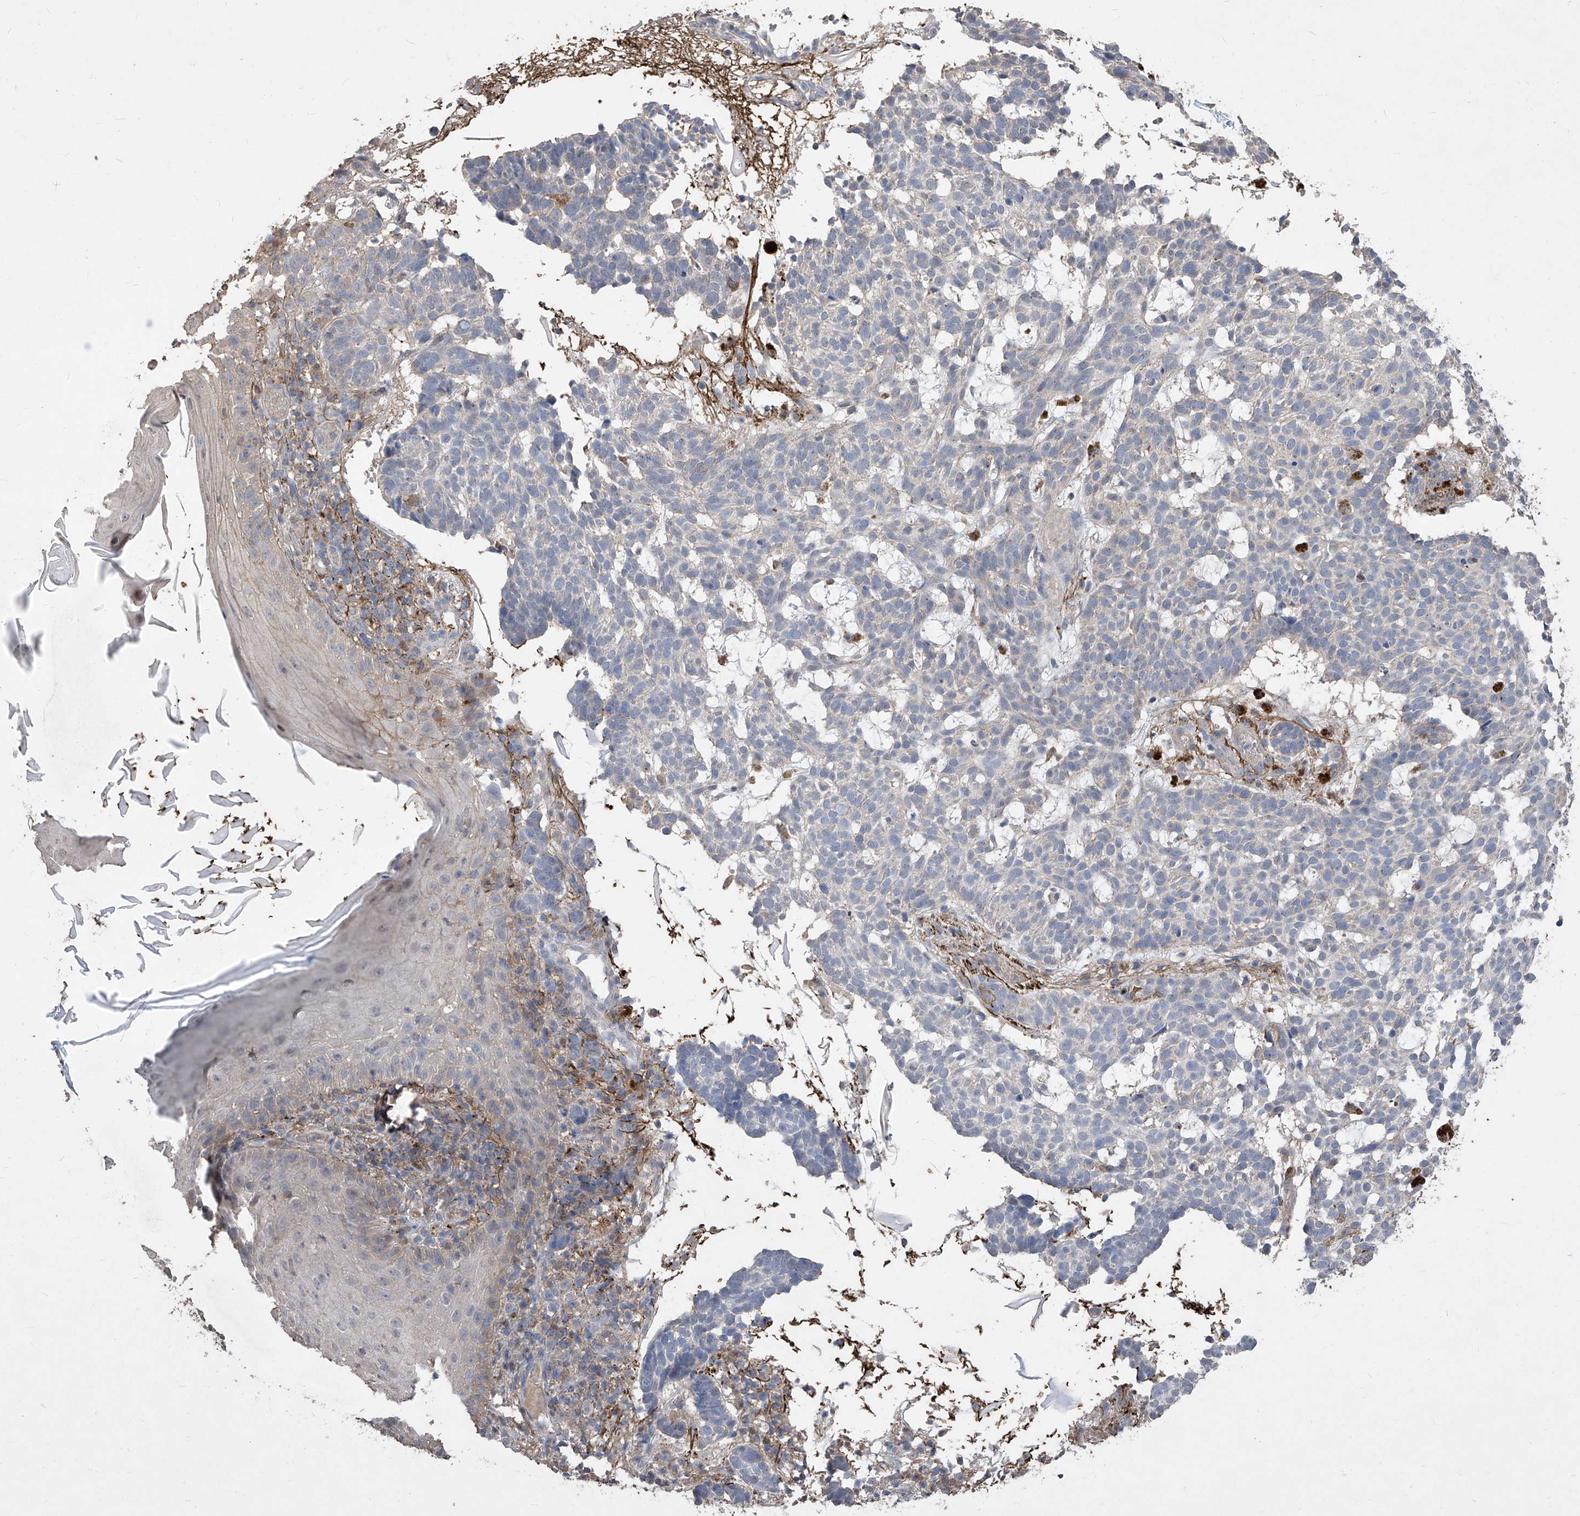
{"staining": {"intensity": "negative", "quantity": "none", "location": "none"}, "tissue": "skin cancer", "cell_type": "Tumor cells", "image_type": "cancer", "snomed": [{"axis": "morphology", "description": "Basal cell carcinoma"}, {"axis": "topography", "description": "Skin"}], "caption": "Human skin cancer (basal cell carcinoma) stained for a protein using immunohistochemistry (IHC) demonstrates no expression in tumor cells.", "gene": "TXNIP", "patient": {"sex": "male", "age": 85}}